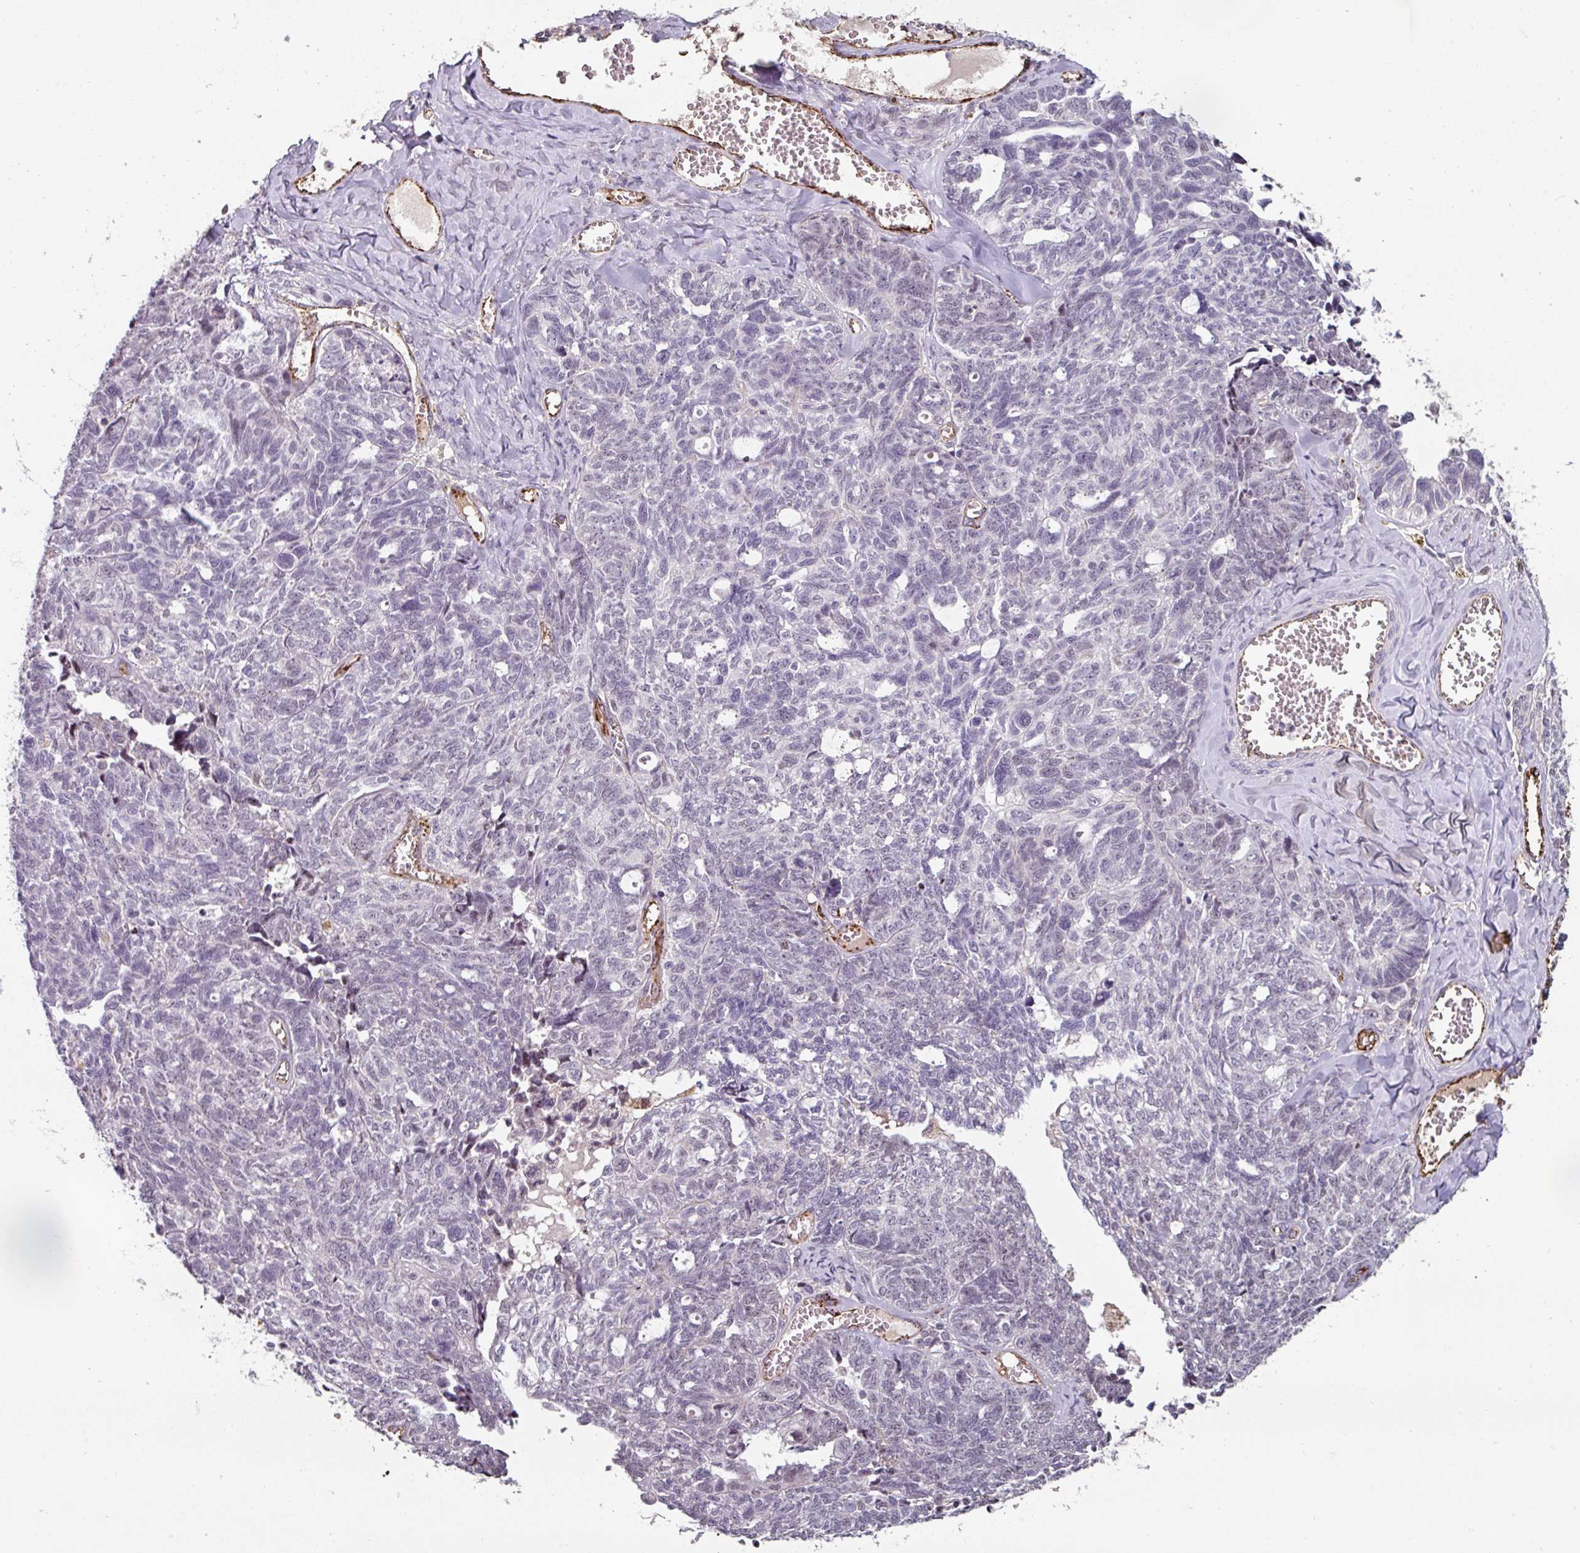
{"staining": {"intensity": "negative", "quantity": "none", "location": "none"}, "tissue": "ovarian cancer", "cell_type": "Tumor cells", "image_type": "cancer", "snomed": [{"axis": "morphology", "description": "Cystadenocarcinoma, serous, NOS"}, {"axis": "topography", "description": "Ovary"}], "caption": "Tumor cells show no significant positivity in serous cystadenocarcinoma (ovarian).", "gene": "SIDT2", "patient": {"sex": "female", "age": 79}}